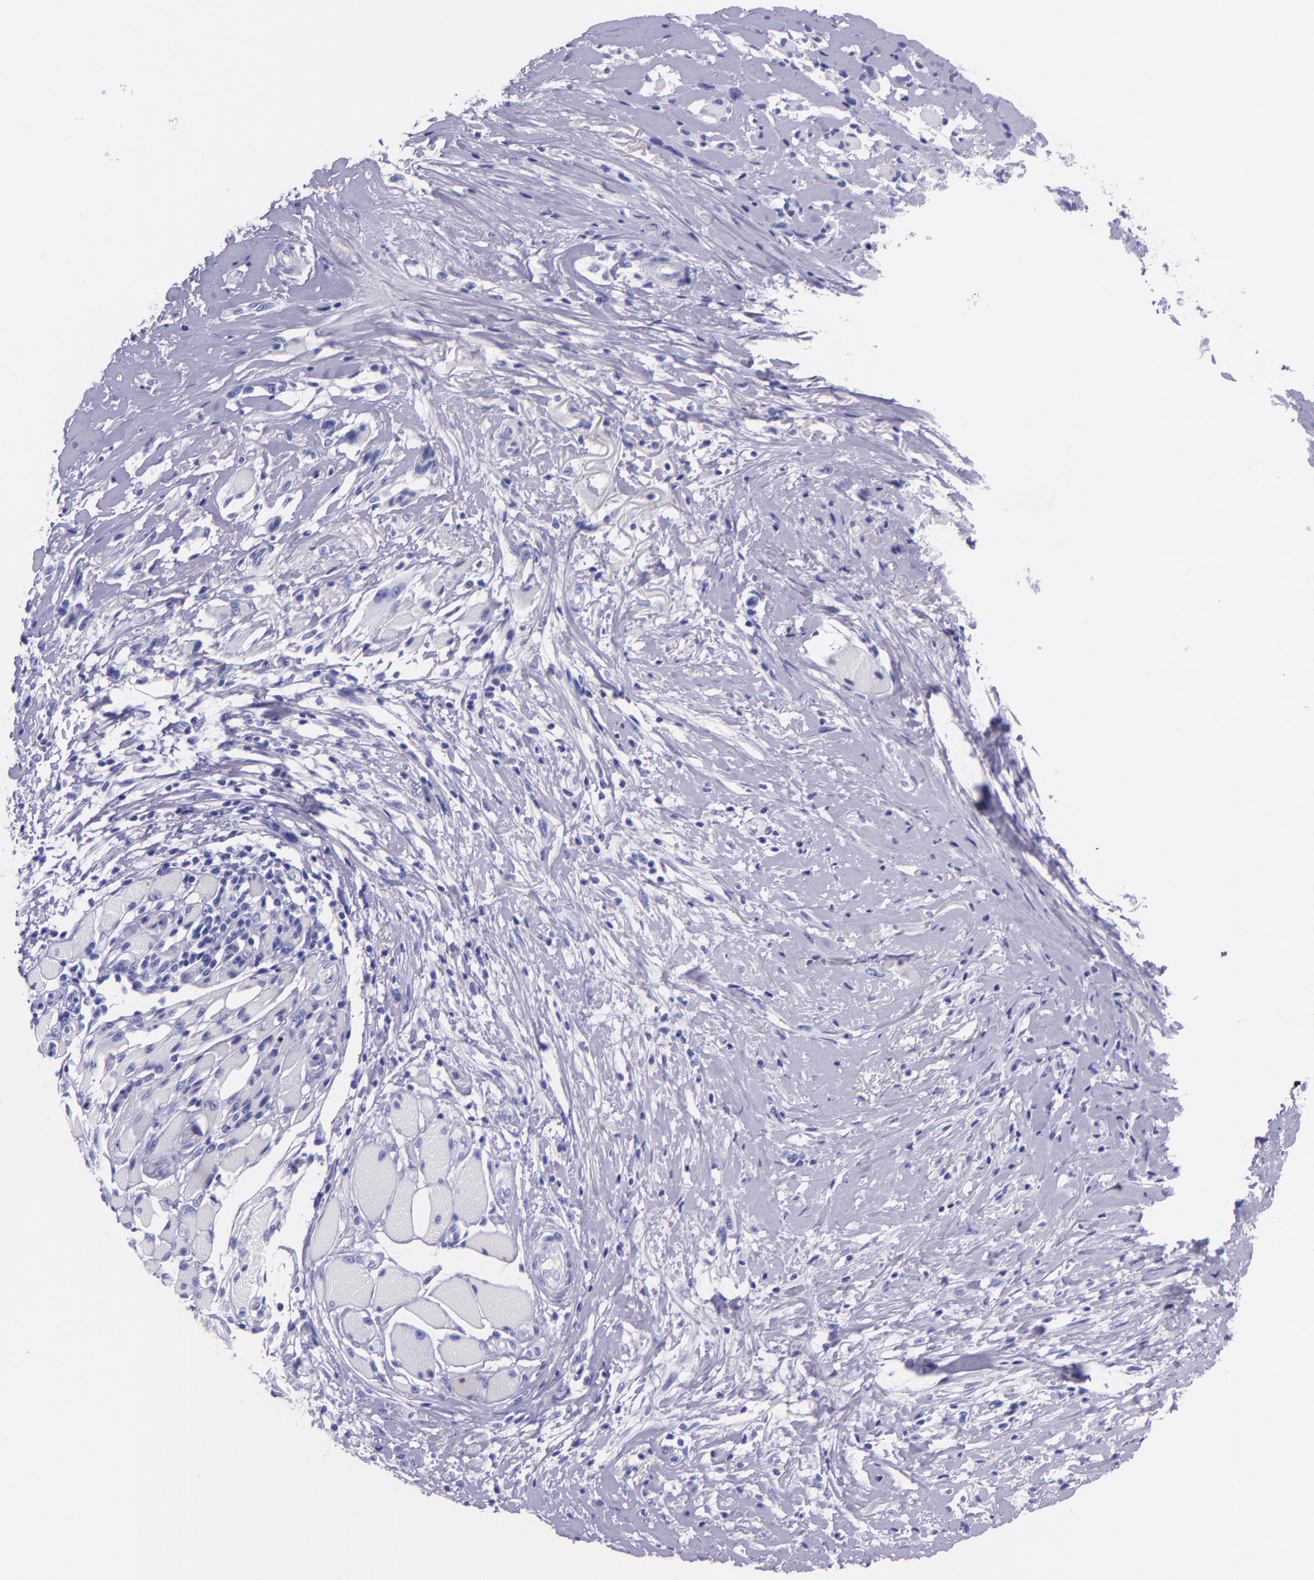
{"staining": {"intensity": "negative", "quantity": "none", "location": "none"}, "tissue": "melanoma", "cell_type": "Tumor cells", "image_type": "cancer", "snomed": [{"axis": "morphology", "description": "Malignant melanoma, NOS"}, {"axis": "topography", "description": "Skin"}], "caption": "A micrograph of human malignant melanoma is negative for staining in tumor cells. Nuclei are stained in blue.", "gene": "MBP", "patient": {"sex": "male", "age": 91}}